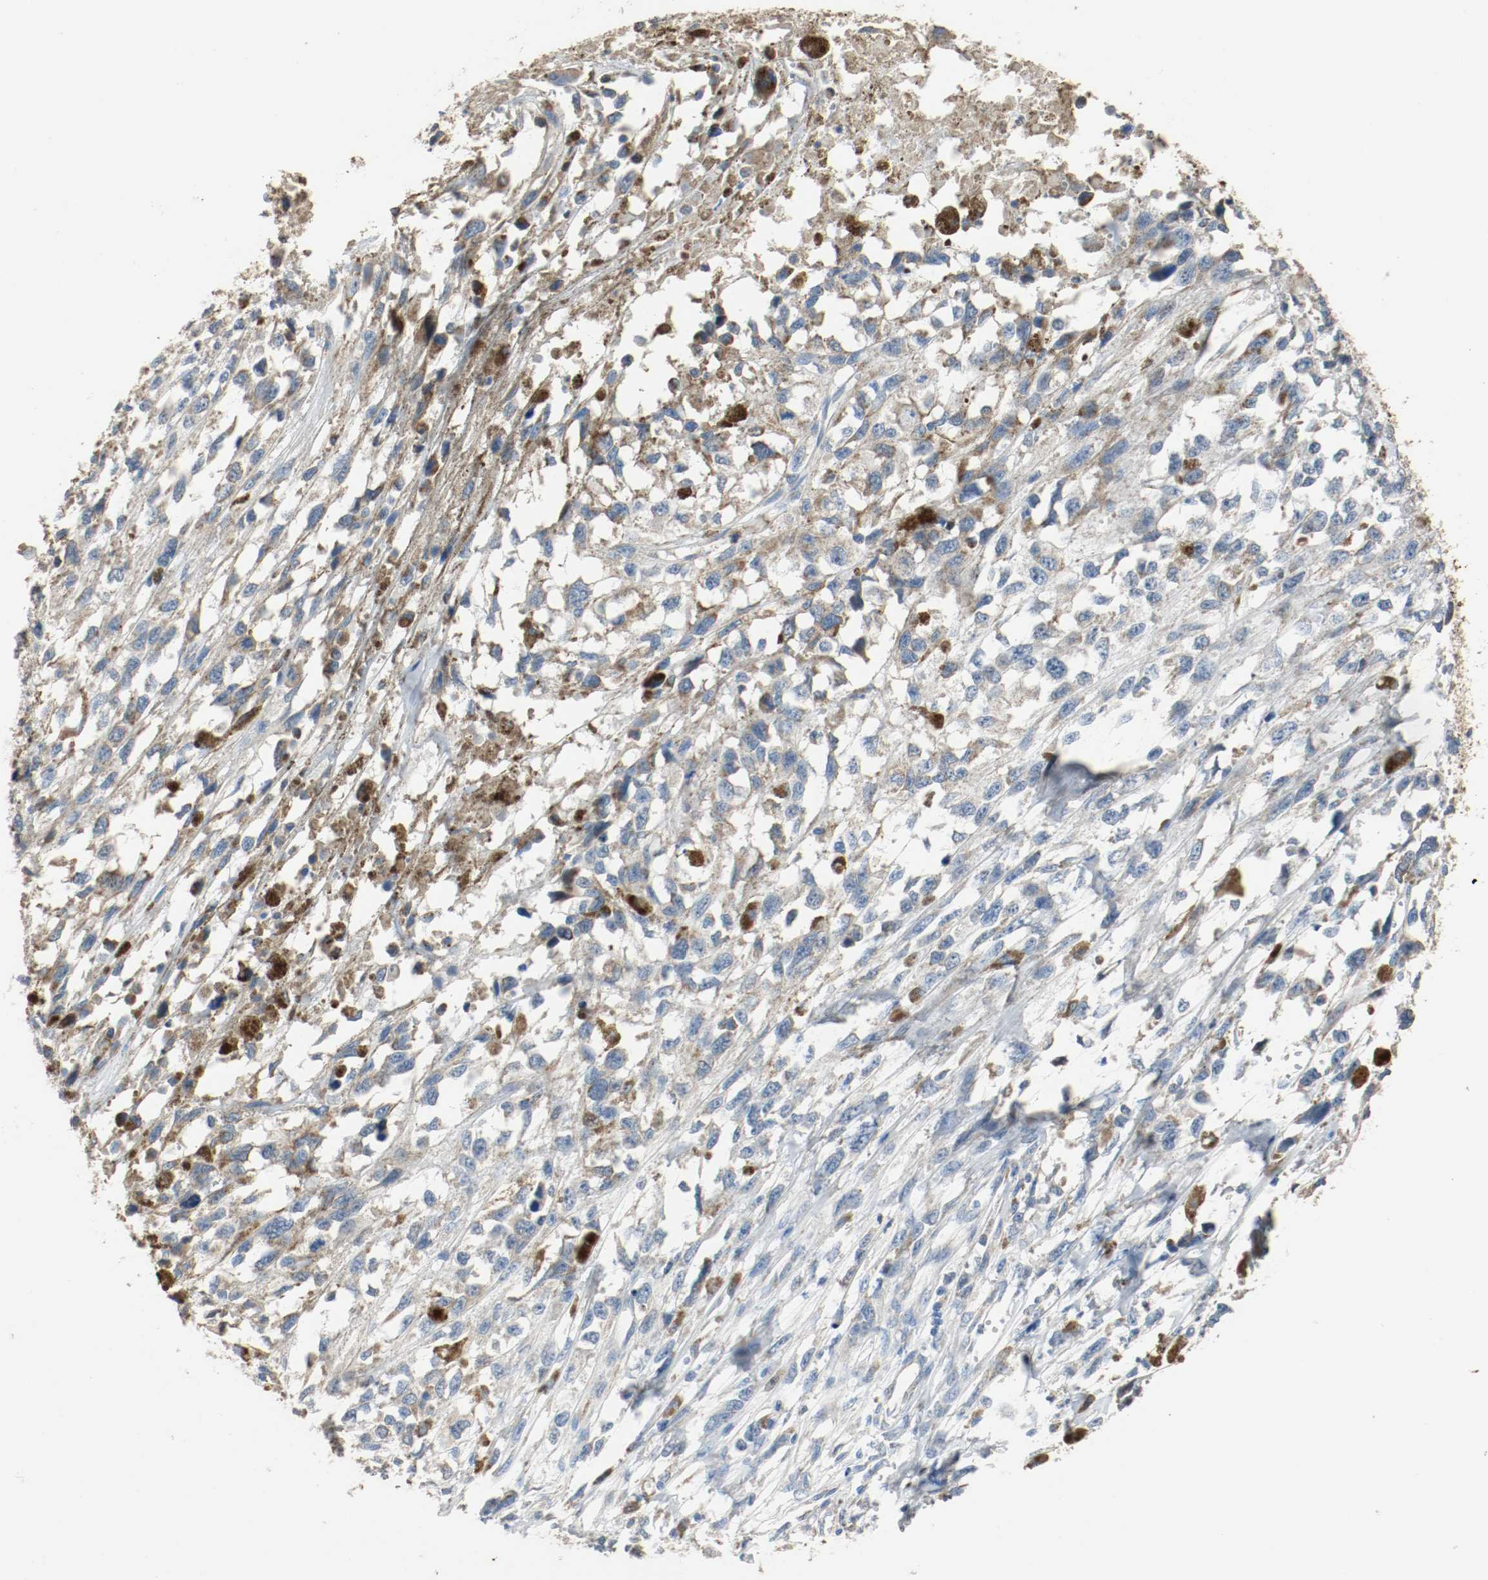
{"staining": {"intensity": "moderate", "quantity": ">75%", "location": "cytoplasmic/membranous"}, "tissue": "melanoma", "cell_type": "Tumor cells", "image_type": "cancer", "snomed": [{"axis": "morphology", "description": "Malignant melanoma, Metastatic site"}, {"axis": "topography", "description": "Lymph node"}], "caption": "A medium amount of moderate cytoplasmic/membranous positivity is seen in approximately >75% of tumor cells in malignant melanoma (metastatic site) tissue.", "gene": "ALDH4A1", "patient": {"sex": "male", "age": 59}}